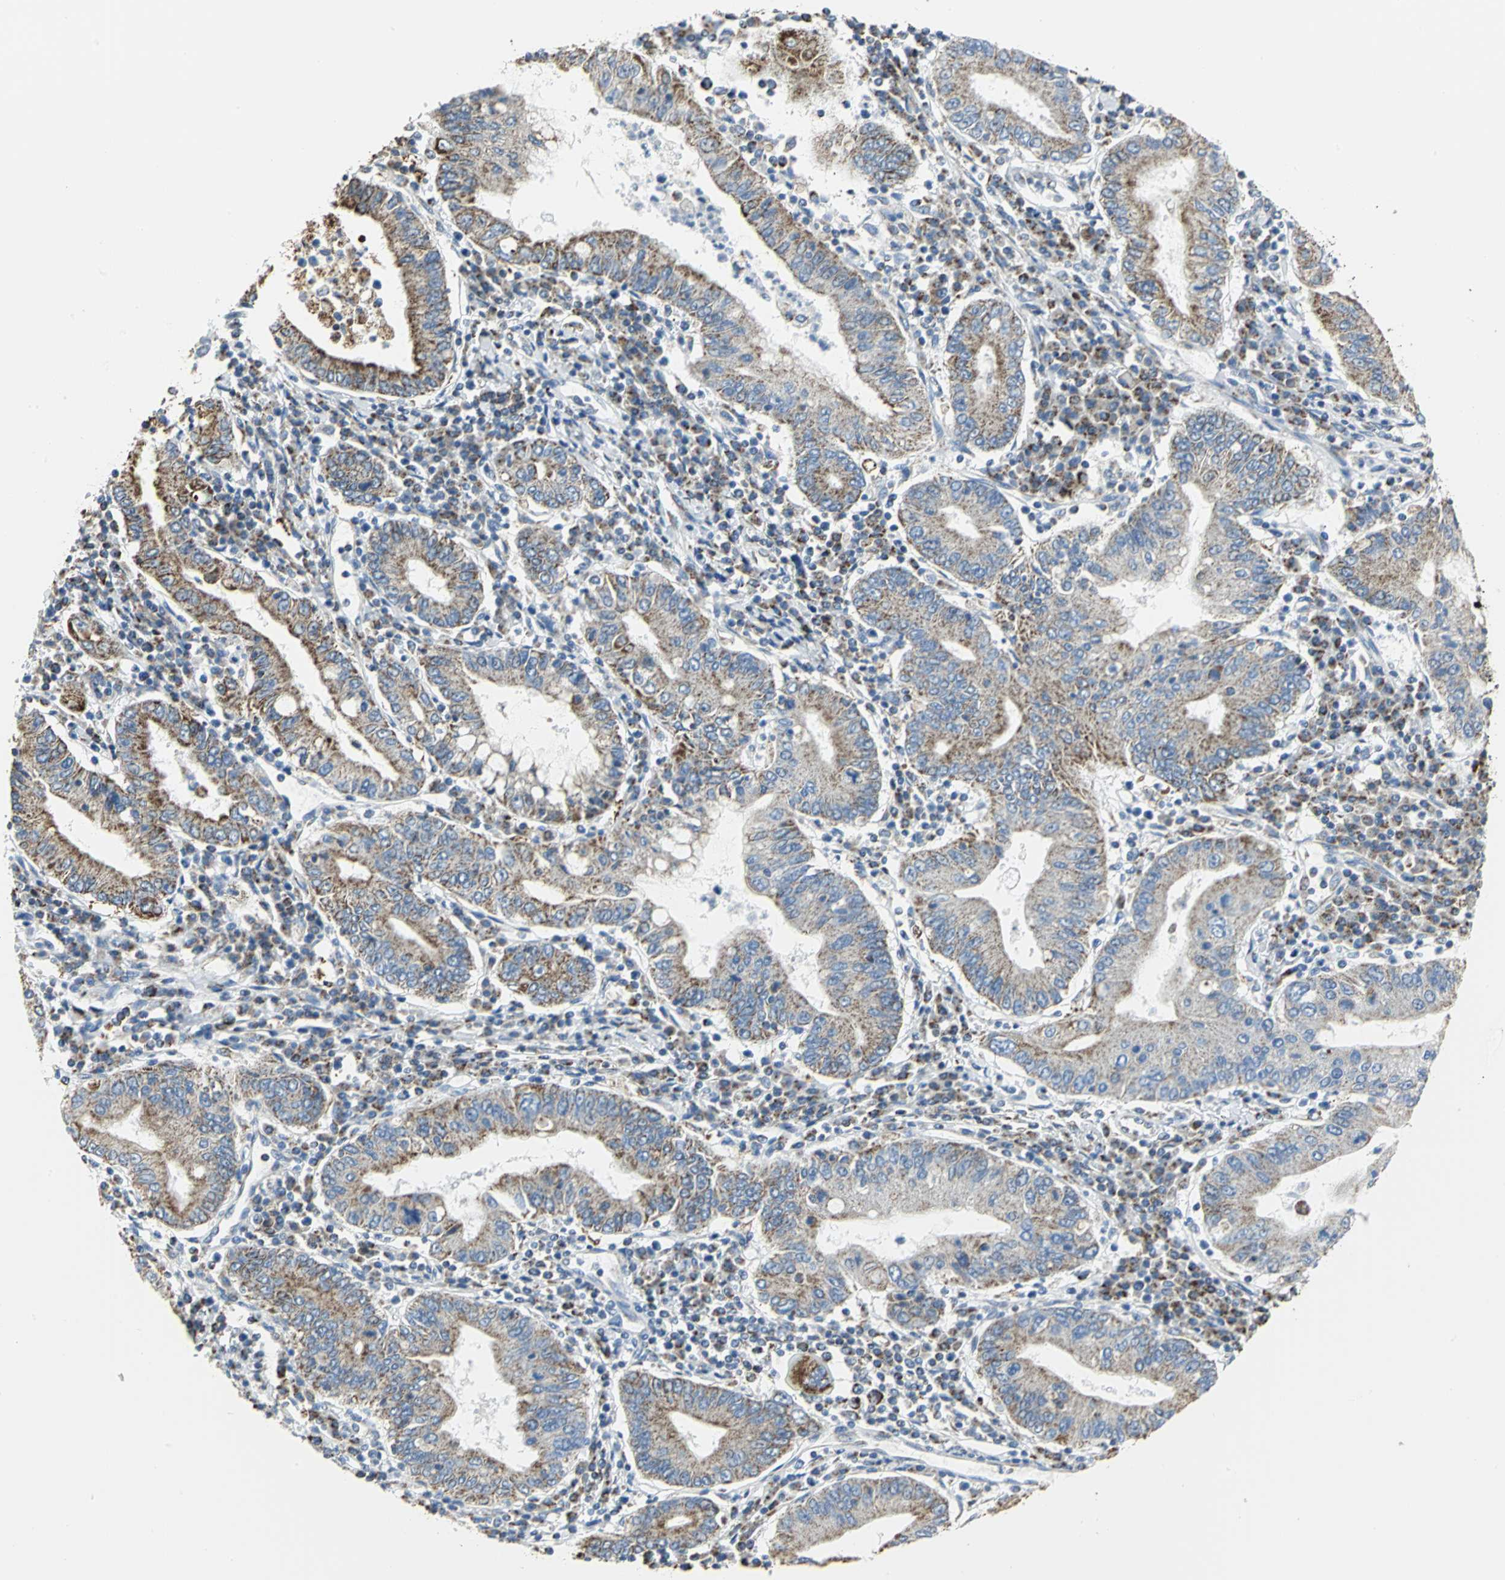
{"staining": {"intensity": "moderate", "quantity": "25%-75%", "location": "cytoplasmic/membranous"}, "tissue": "stomach cancer", "cell_type": "Tumor cells", "image_type": "cancer", "snomed": [{"axis": "morphology", "description": "Normal tissue, NOS"}, {"axis": "morphology", "description": "Adenocarcinoma, NOS"}, {"axis": "topography", "description": "Esophagus"}, {"axis": "topography", "description": "Stomach, upper"}, {"axis": "topography", "description": "Peripheral nerve tissue"}], "caption": "Protein staining exhibits moderate cytoplasmic/membranous expression in approximately 25%-75% of tumor cells in stomach cancer (adenocarcinoma).", "gene": "NTRK1", "patient": {"sex": "male", "age": 62}}